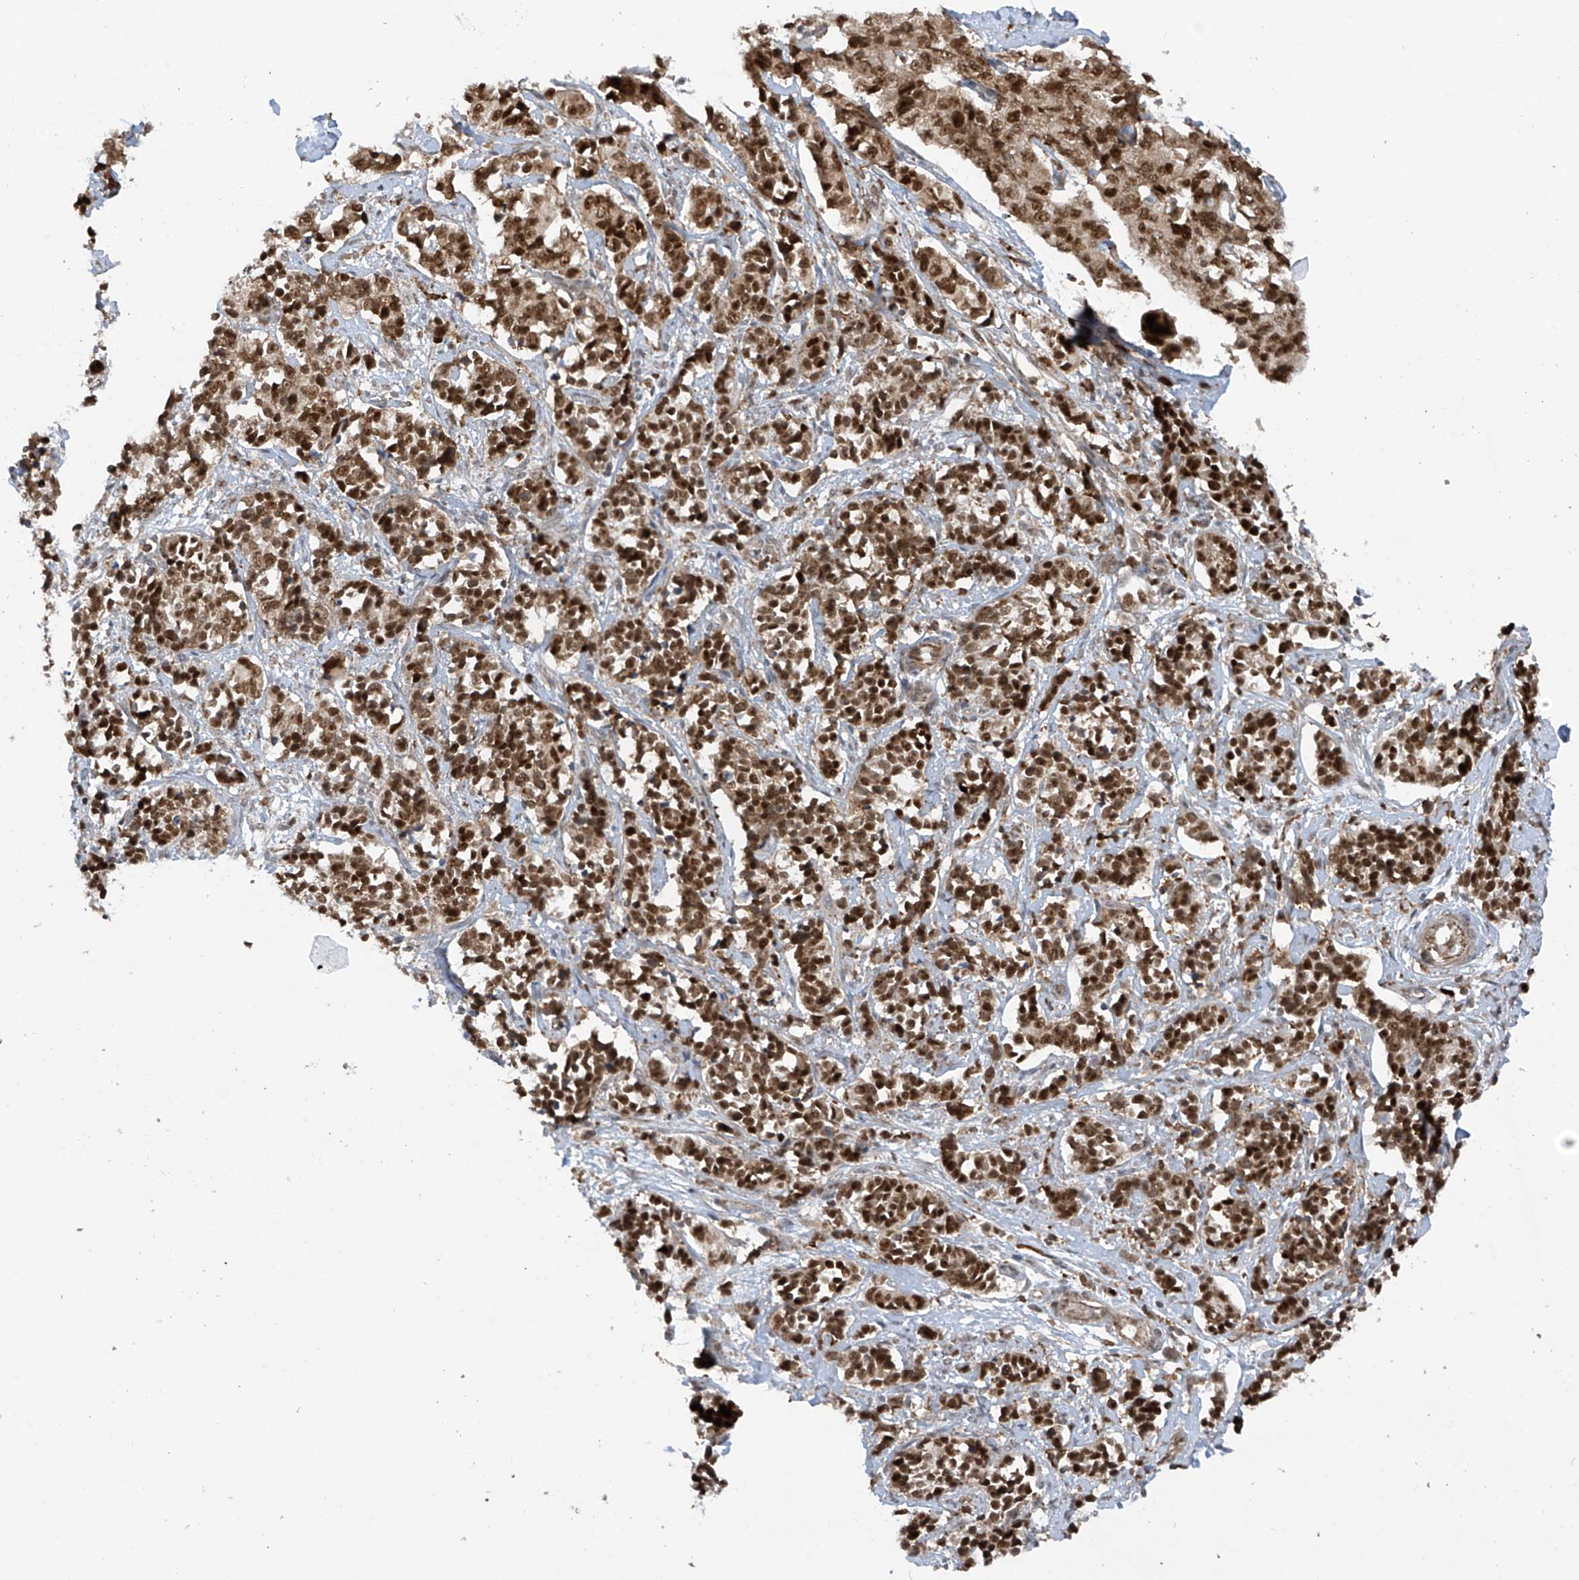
{"staining": {"intensity": "strong", "quantity": ">75%", "location": "nuclear"}, "tissue": "cervical cancer", "cell_type": "Tumor cells", "image_type": "cancer", "snomed": [{"axis": "morphology", "description": "Normal tissue, NOS"}, {"axis": "morphology", "description": "Squamous cell carcinoma, NOS"}, {"axis": "topography", "description": "Cervix"}], "caption": "About >75% of tumor cells in cervical cancer demonstrate strong nuclear protein positivity as visualized by brown immunohistochemical staining.", "gene": "REPIN1", "patient": {"sex": "female", "age": 35}}